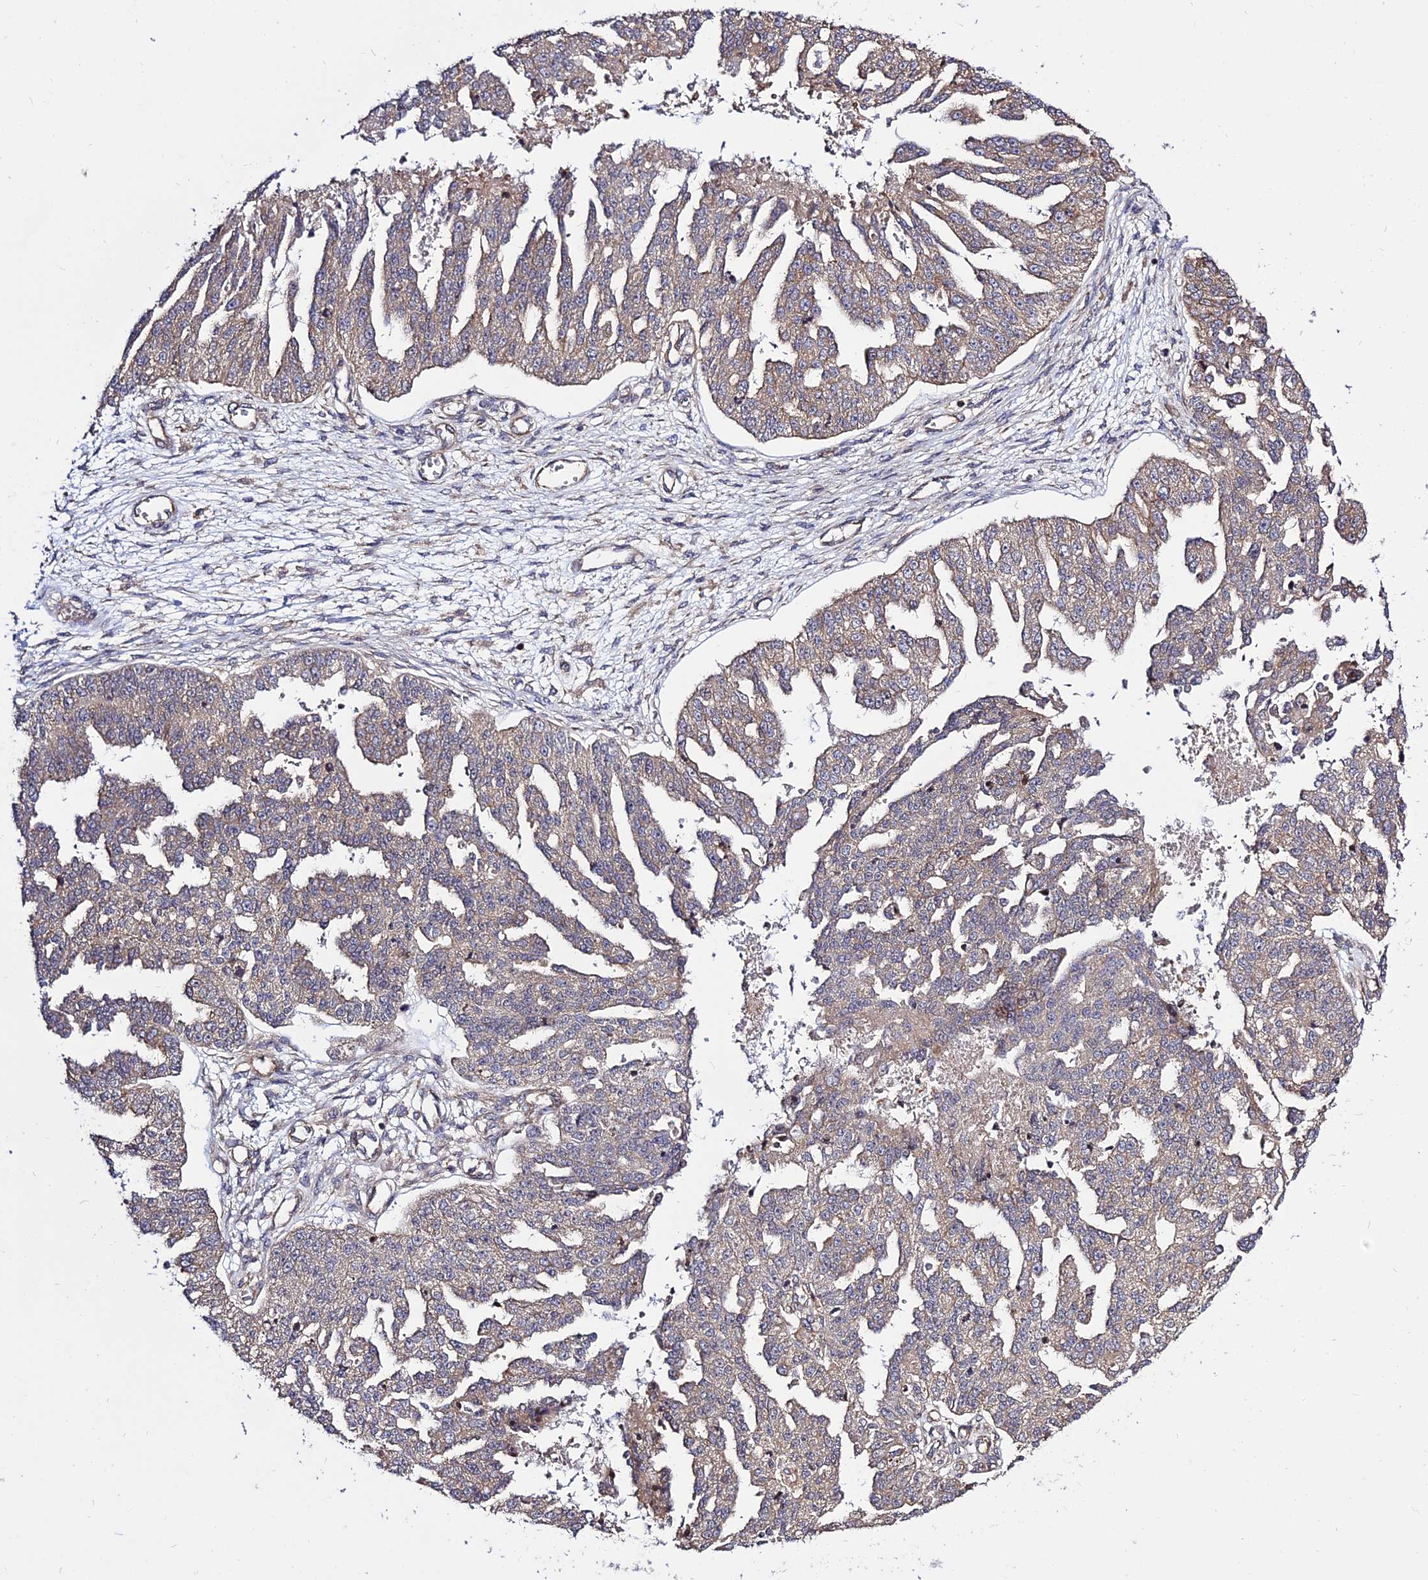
{"staining": {"intensity": "weak", "quantity": "25%-75%", "location": "cytoplasmic/membranous"}, "tissue": "ovarian cancer", "cell_type": "Tumor cells", "image_type": "cancer", "snomed": [{"axis": "morphology", "description": "Cystadenocarcinoma, serous, NOS"}, {"axis": "topography", "description": "Ovary"}], "caption": "Tumor cells demonstrate low levels of weak cytoplasmic/membranous positivity in about 25%-75% of cells in human ovarian cancer.", "gene": "SMG6", "patient": {"sex": "female", "age": 58}}